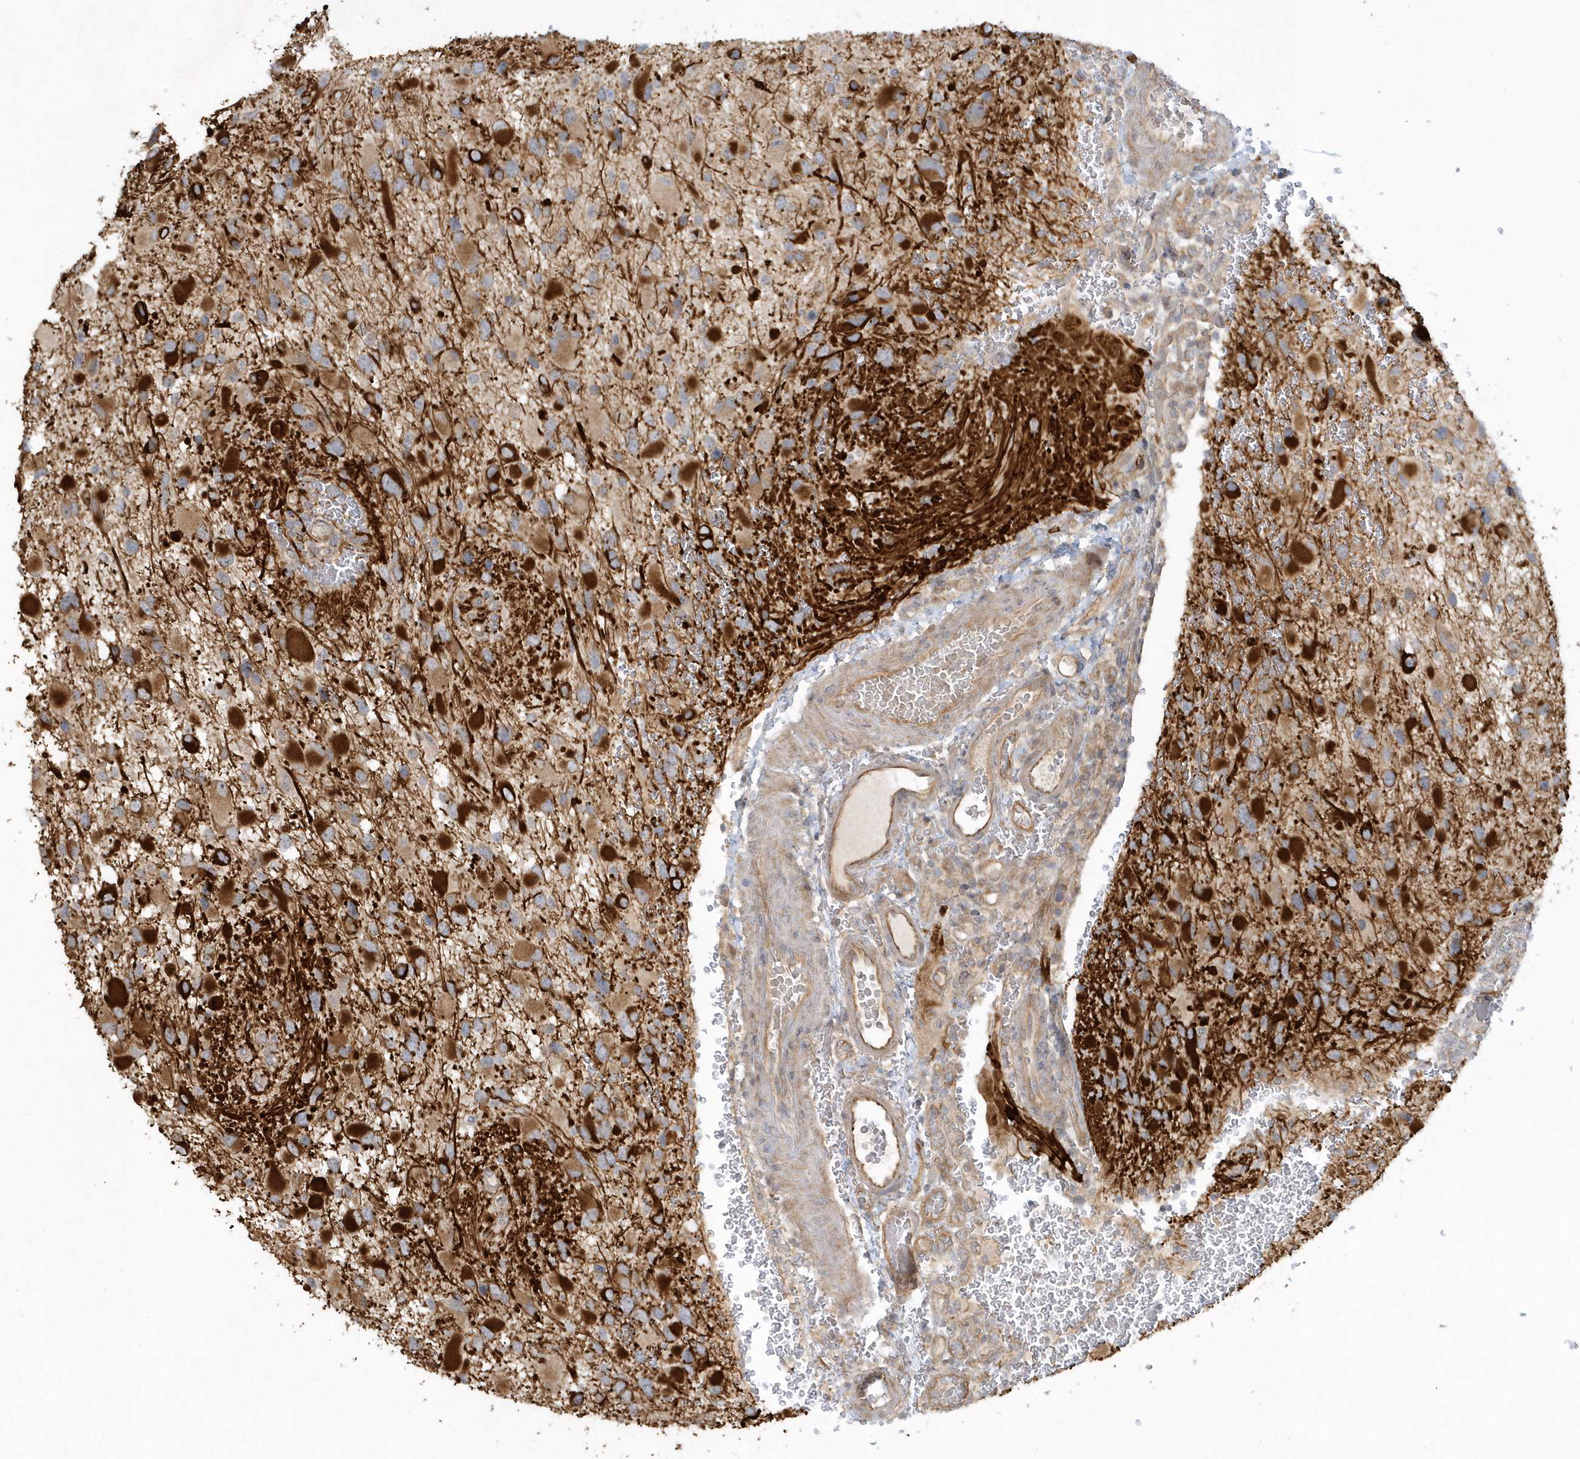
{"staining": {"intensity": "strong", "quantity": "<25%", "location": "cytoplasmic/membranous"}, "tissue": "glioma", "cell_type": "Tumor cells", "image_type": "cancer", "snomed": [{"axis": "morphology", "description": "Glioma, malignant, High grade"}, {"axis": "topography", "description": "Brain"}], "caption": "Immunohistochemical staining of malignant glioma (high-grade) exhibits medium levels of strong cytoplasmic/membranous expression in about <25% of tumor cells.", "gene": "THG1L", "patient": {"sex": "male", "age": 53}}